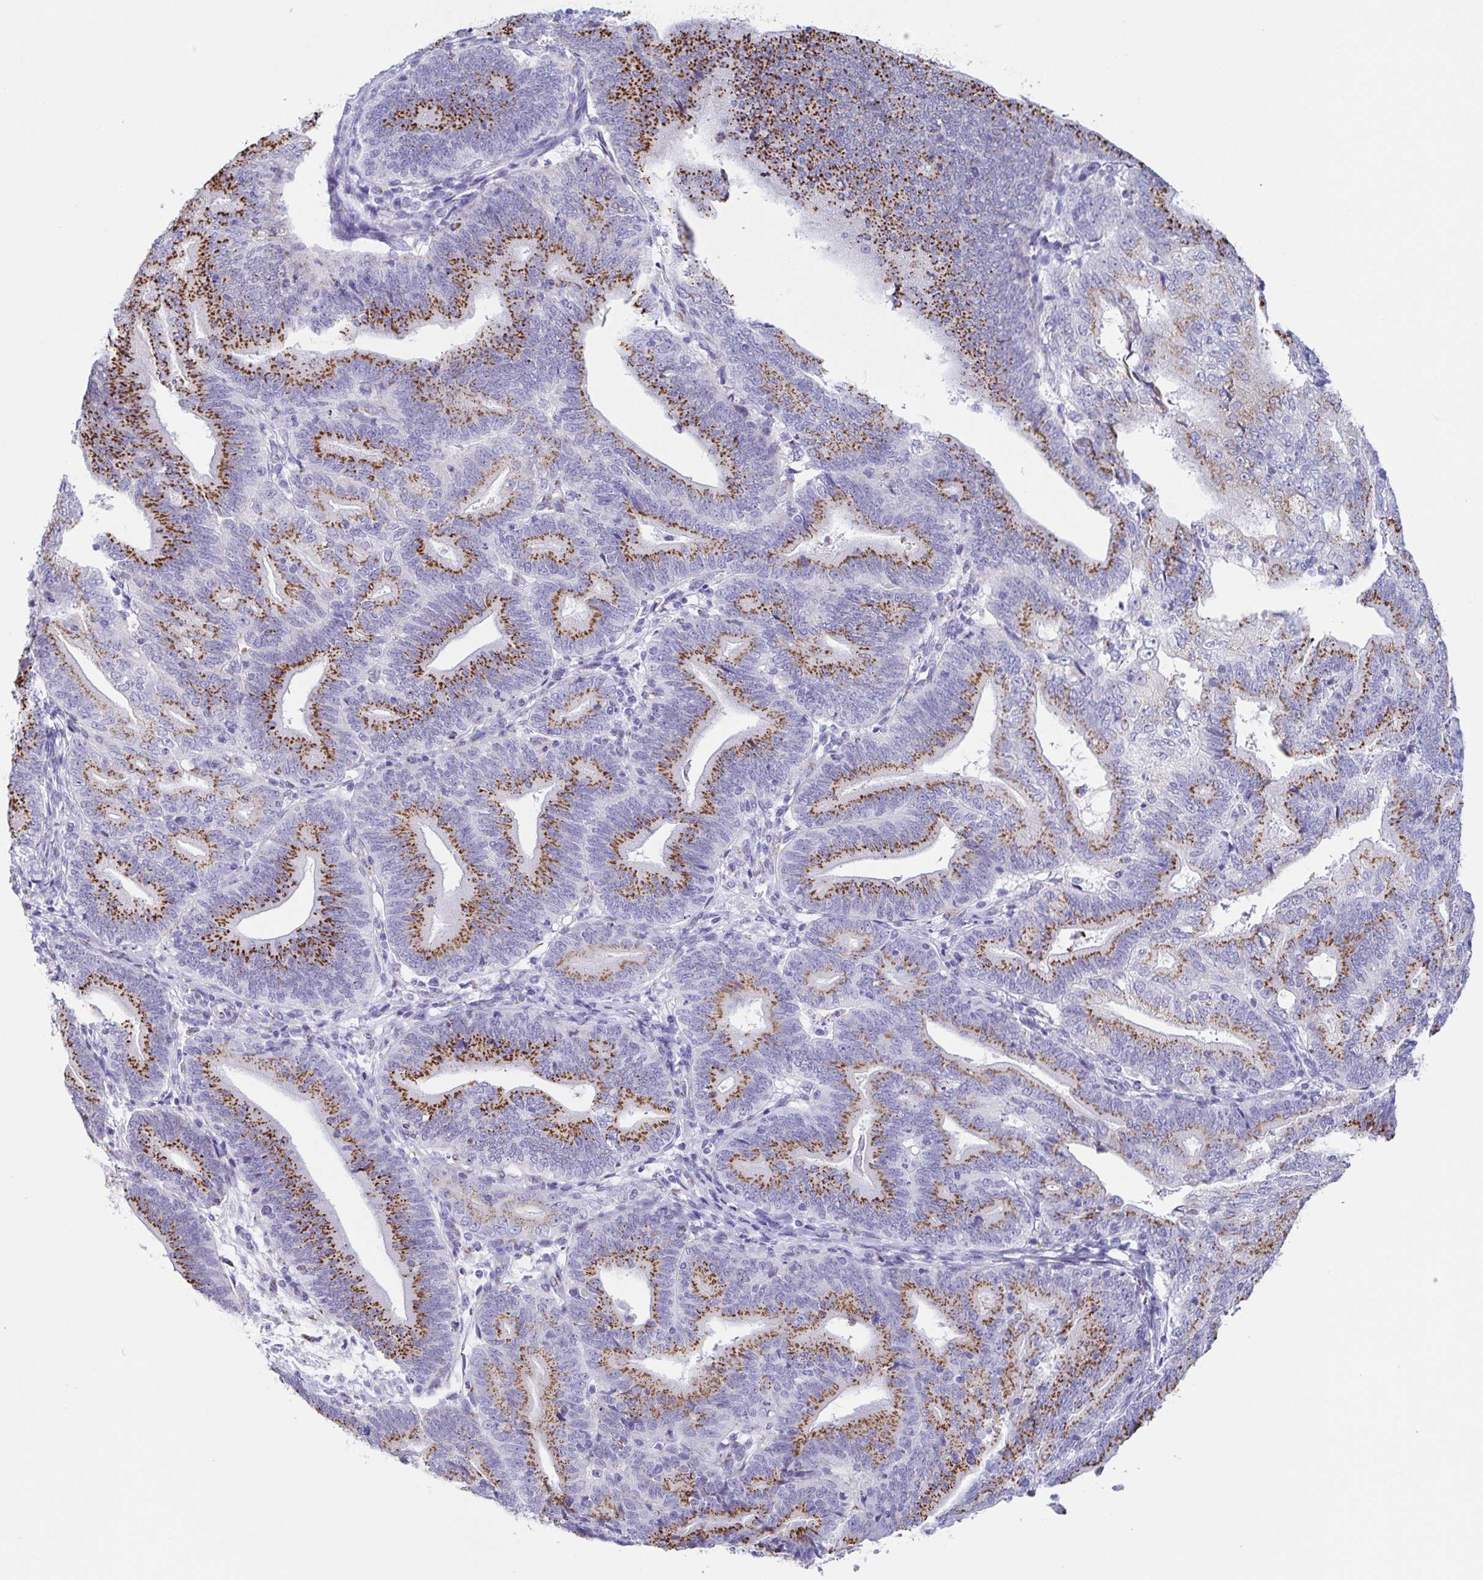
{"staining": {"intensity": "moderate", "quantity": ">75%", "location": "cytoplasmic/membranous"}, "tissue": "endometrial cancer", "cell_type": "Tumor cells", "image_type": "cancer", "snomed": [{"axis": "morphology", "description": "Adenocarcinoma, NOS"}, {"axis": "topography", "description": "Endometrium"}], "caption": "Immunohistochemistry (IHC) of human endometrial adenocarcinoma demonstrates medium levels of moderate cytoplasmic/membranous staining in about >75% of tumor cells. The staining is performed using DAB (3,3'-diaminobenzidine) brown chromogen to label protein expression. The nuclei are counter-stained blue using hematoxylin.", "gene": "SULT1B1", "patient": {"sex": "female", "age": 70}}